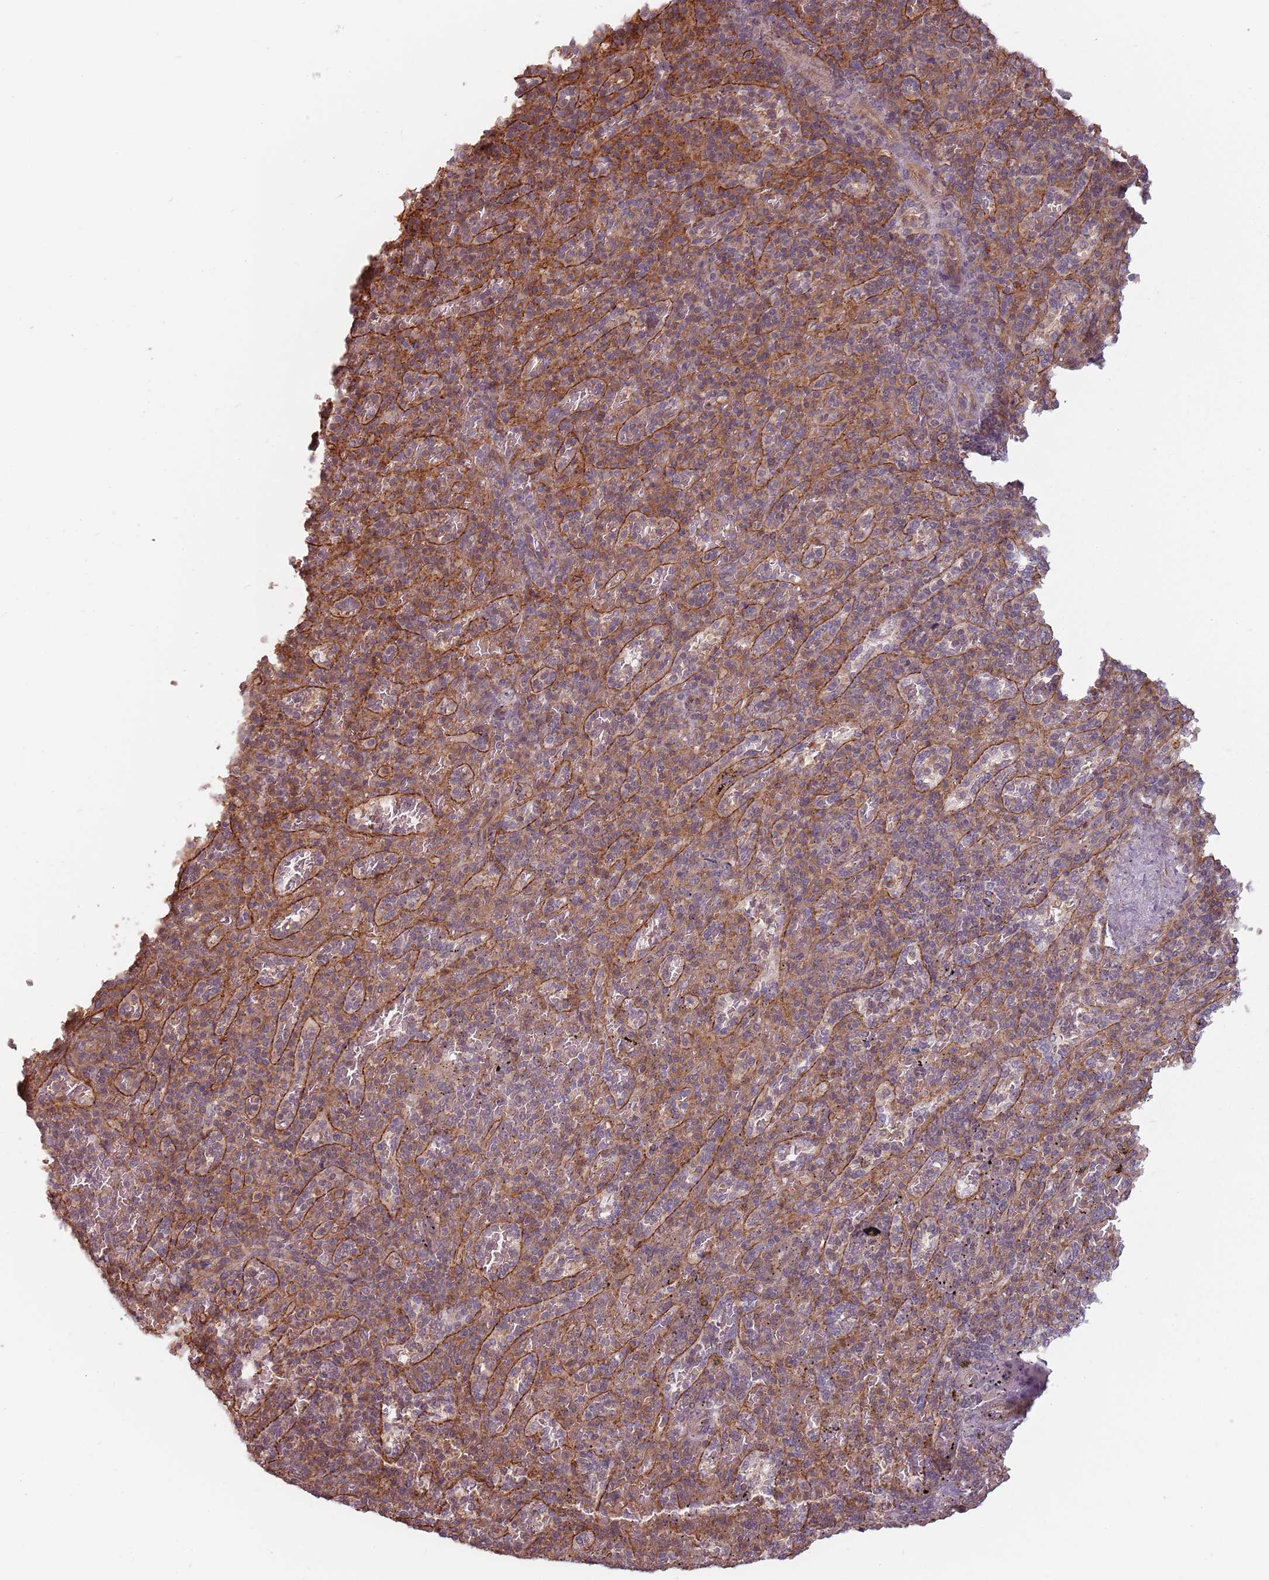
{"staining": {"intensity": "negative", "quantity": "none", "location": "none"}, "tissue": "spleen", "cell_type": "Cells in red pulp", "image_type": "normal", "snomed": [{"axis": "morphology", "description": "Normal tissue, NOS"}, {"axis": "topography", "description": "Spleen"}], "caption": "This micrograph is of normal spleen stained with immunohistochemistry (IHC) to label a protein in brown with the nuclei are counter-stained blue. There is no positivity in cells in red pulp.", "gene": "PPP1R14C", "patient": {"sex": "male", "age": 82}}